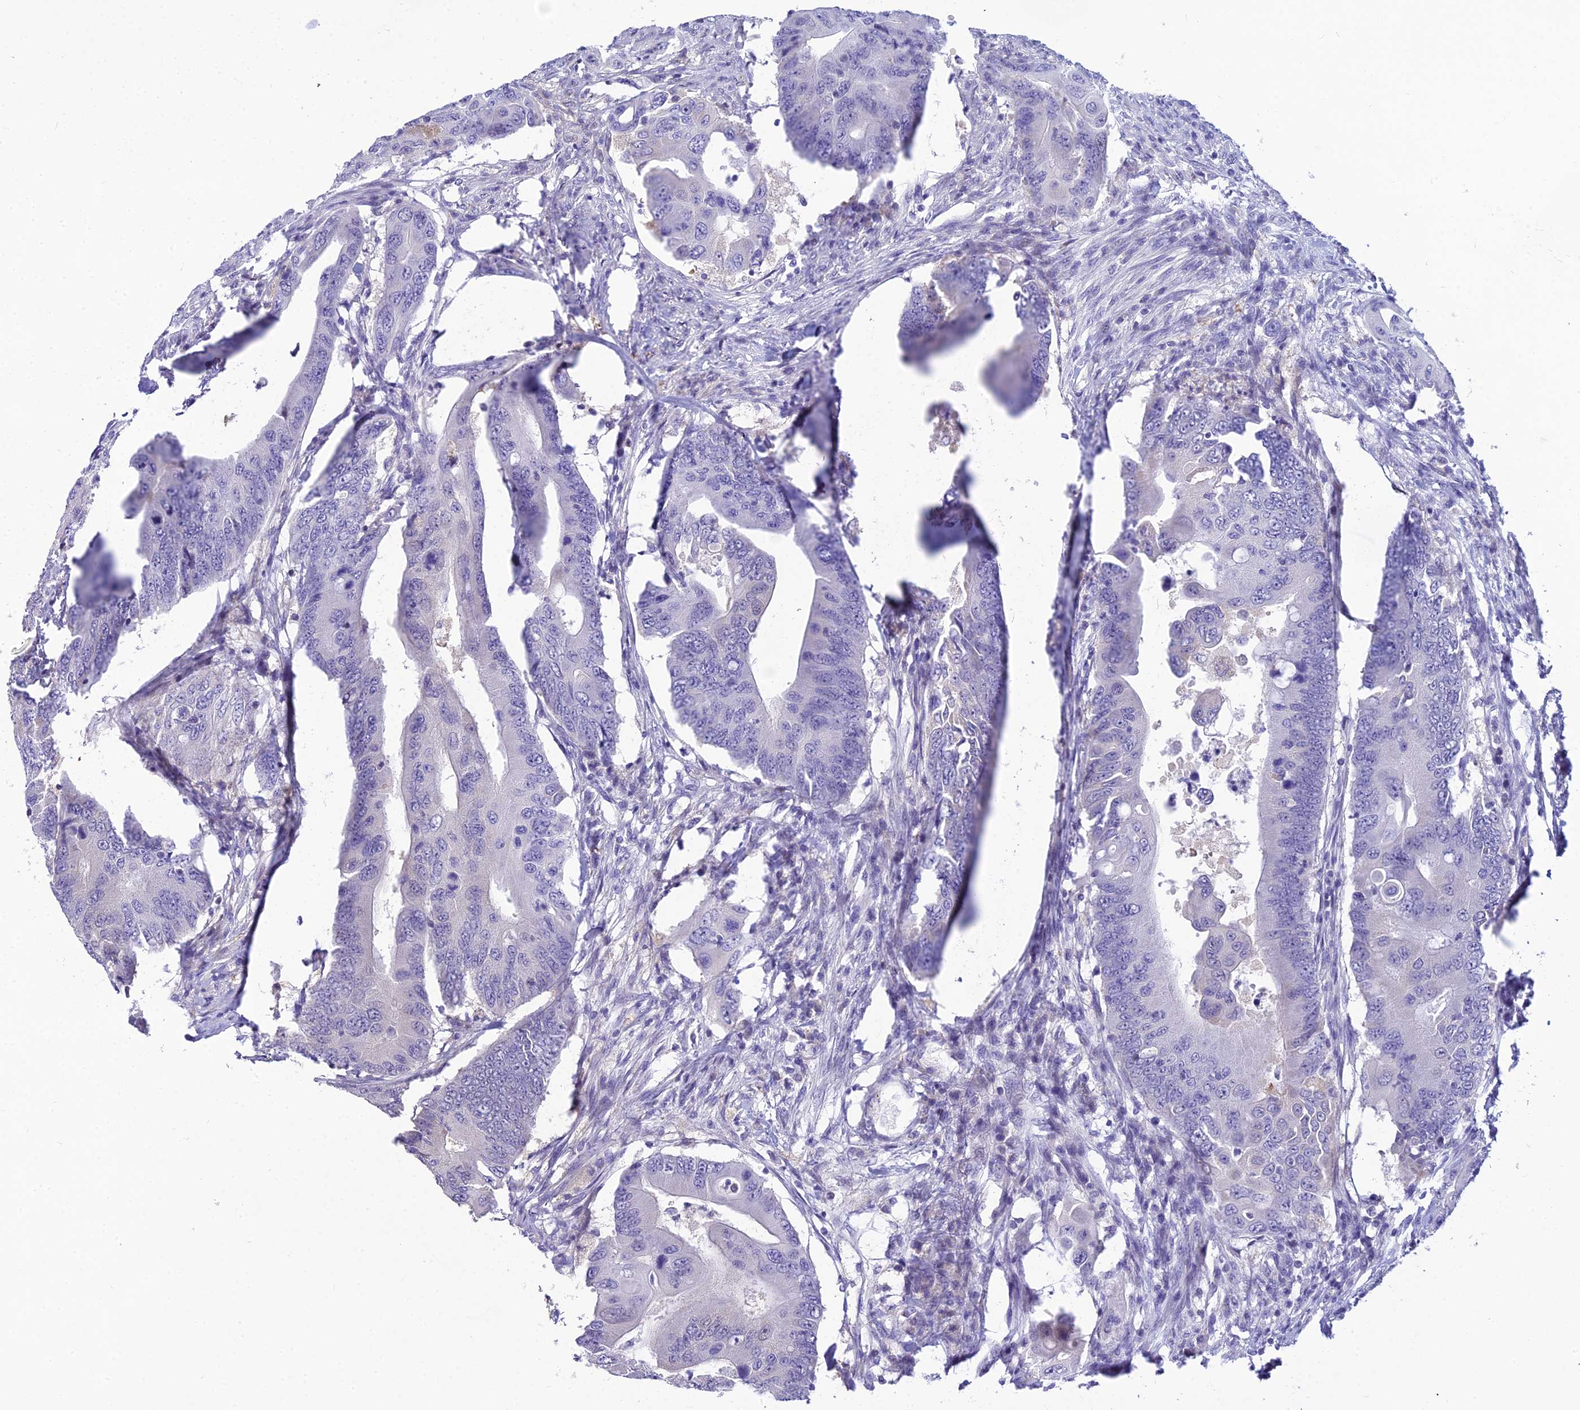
{"staining": {"intensity": "negative", "quantity": "none", "location": "none"}, "tissue": "colorectal cancer", "cell_type": "Tumor cells", "image_type": "cancer", "snomed": [{"axis": "morphology", "description": "Adenocarcinoma, NOS"}, {"axis": "topography", "description": "Colon"}], "caption": "A high-resolution micrograph shows immunohistochemistry (IHC) staining of colorectal cancer, which exhibits no significant positivity in tumor cells.", "gene": "ZMIZ1", "patient": {"sex": "male", "age": 71}}